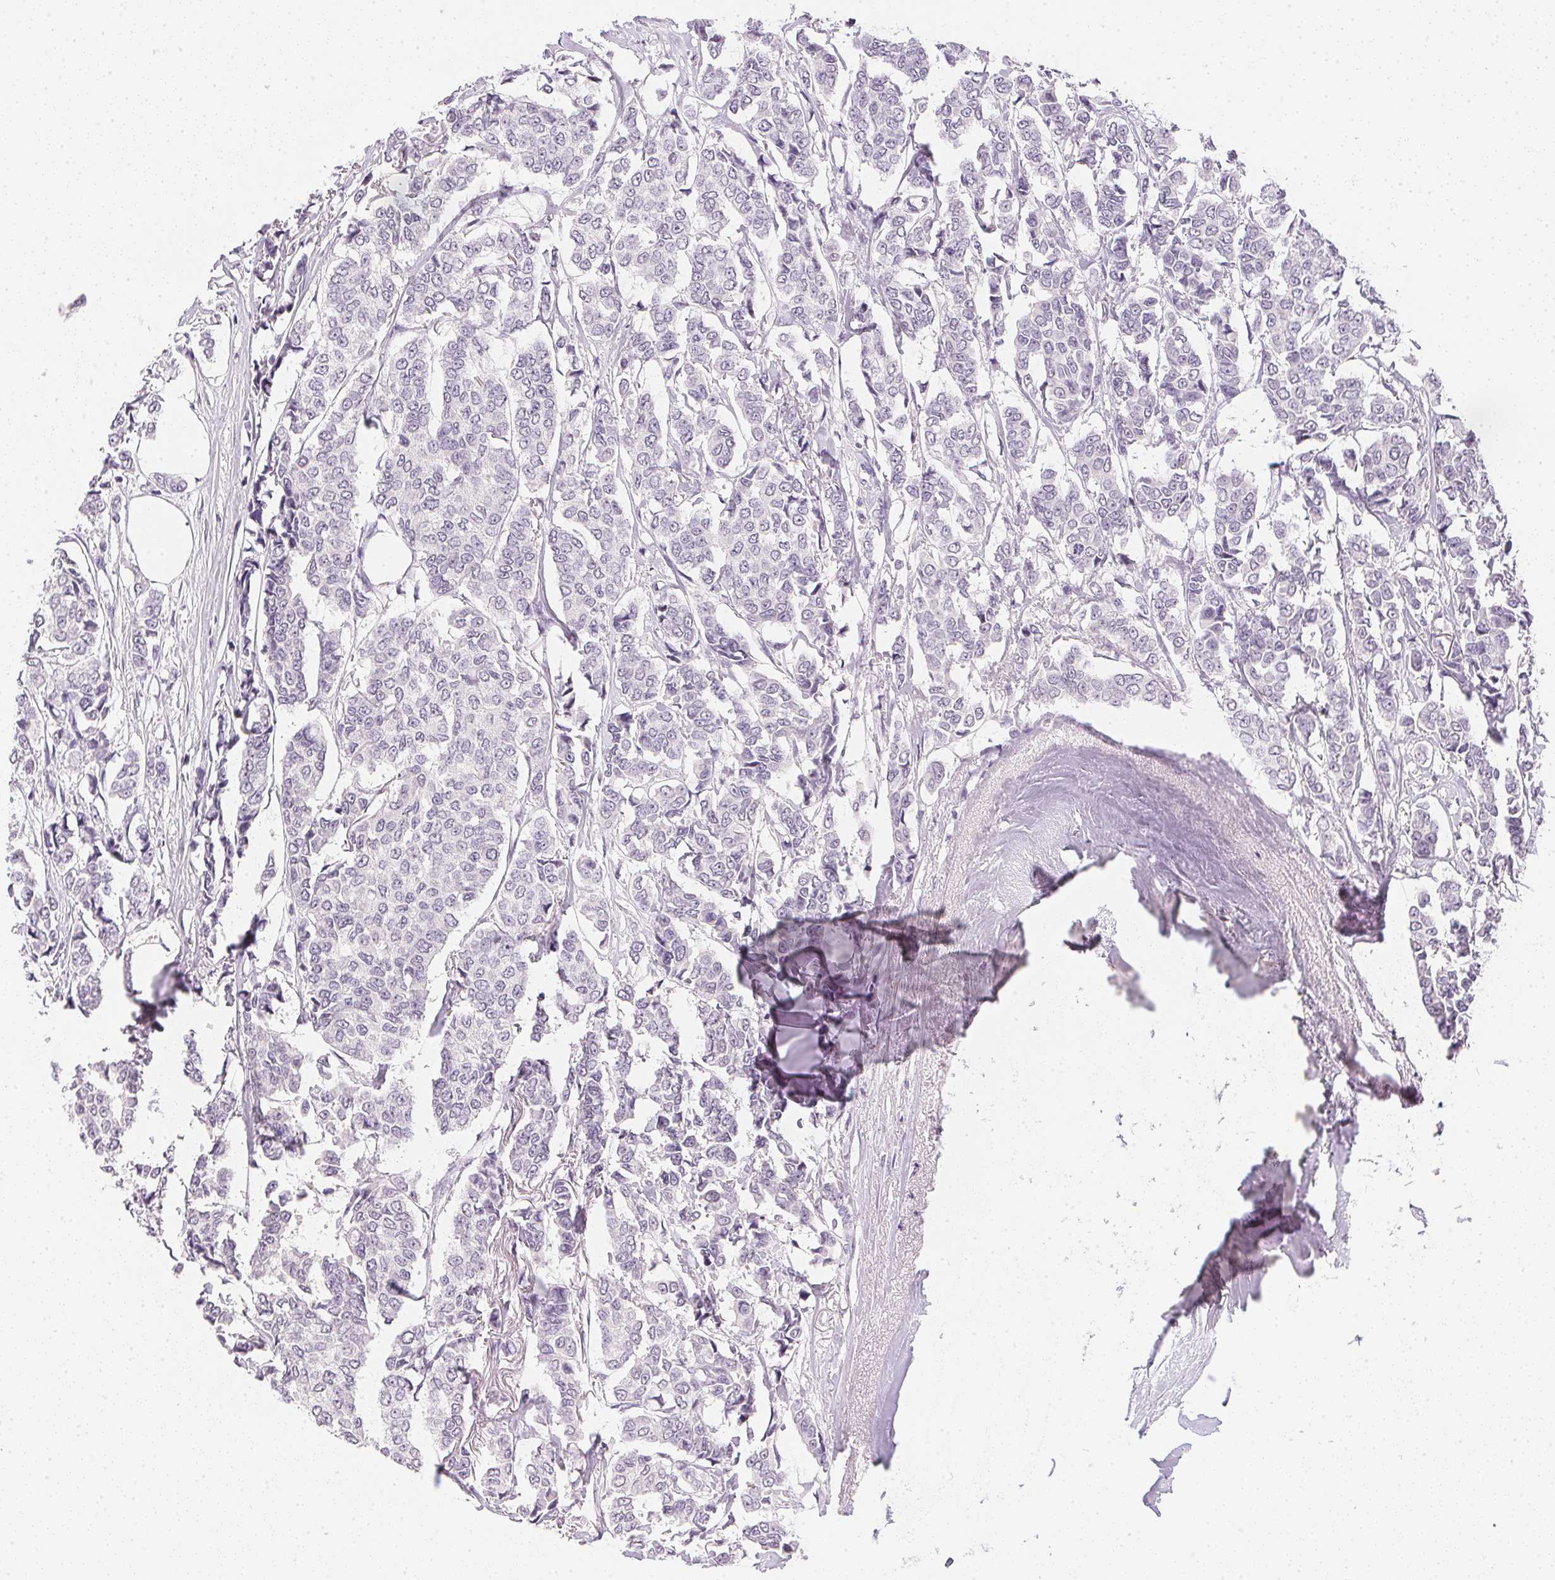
{"staining": {"intensity": "negative", "quantity": "none", "location": "none"}, "tissue": "breast cancer", "cell_type": "Tumor cells", "image_type": "cancer", "snomed": [{"axis": "morphology", "description": "Duct carcinoma"}, {"axis": "topography", "description": "Breast"}], "caption": "A high-resolution image shows immunohistochemistry staining of breast cancer (invasive ductal carcinoma), which exhibits no significant expression in tumor cells.", "gene": "PPY", "patient": {"sex": "female", "age": 94}}